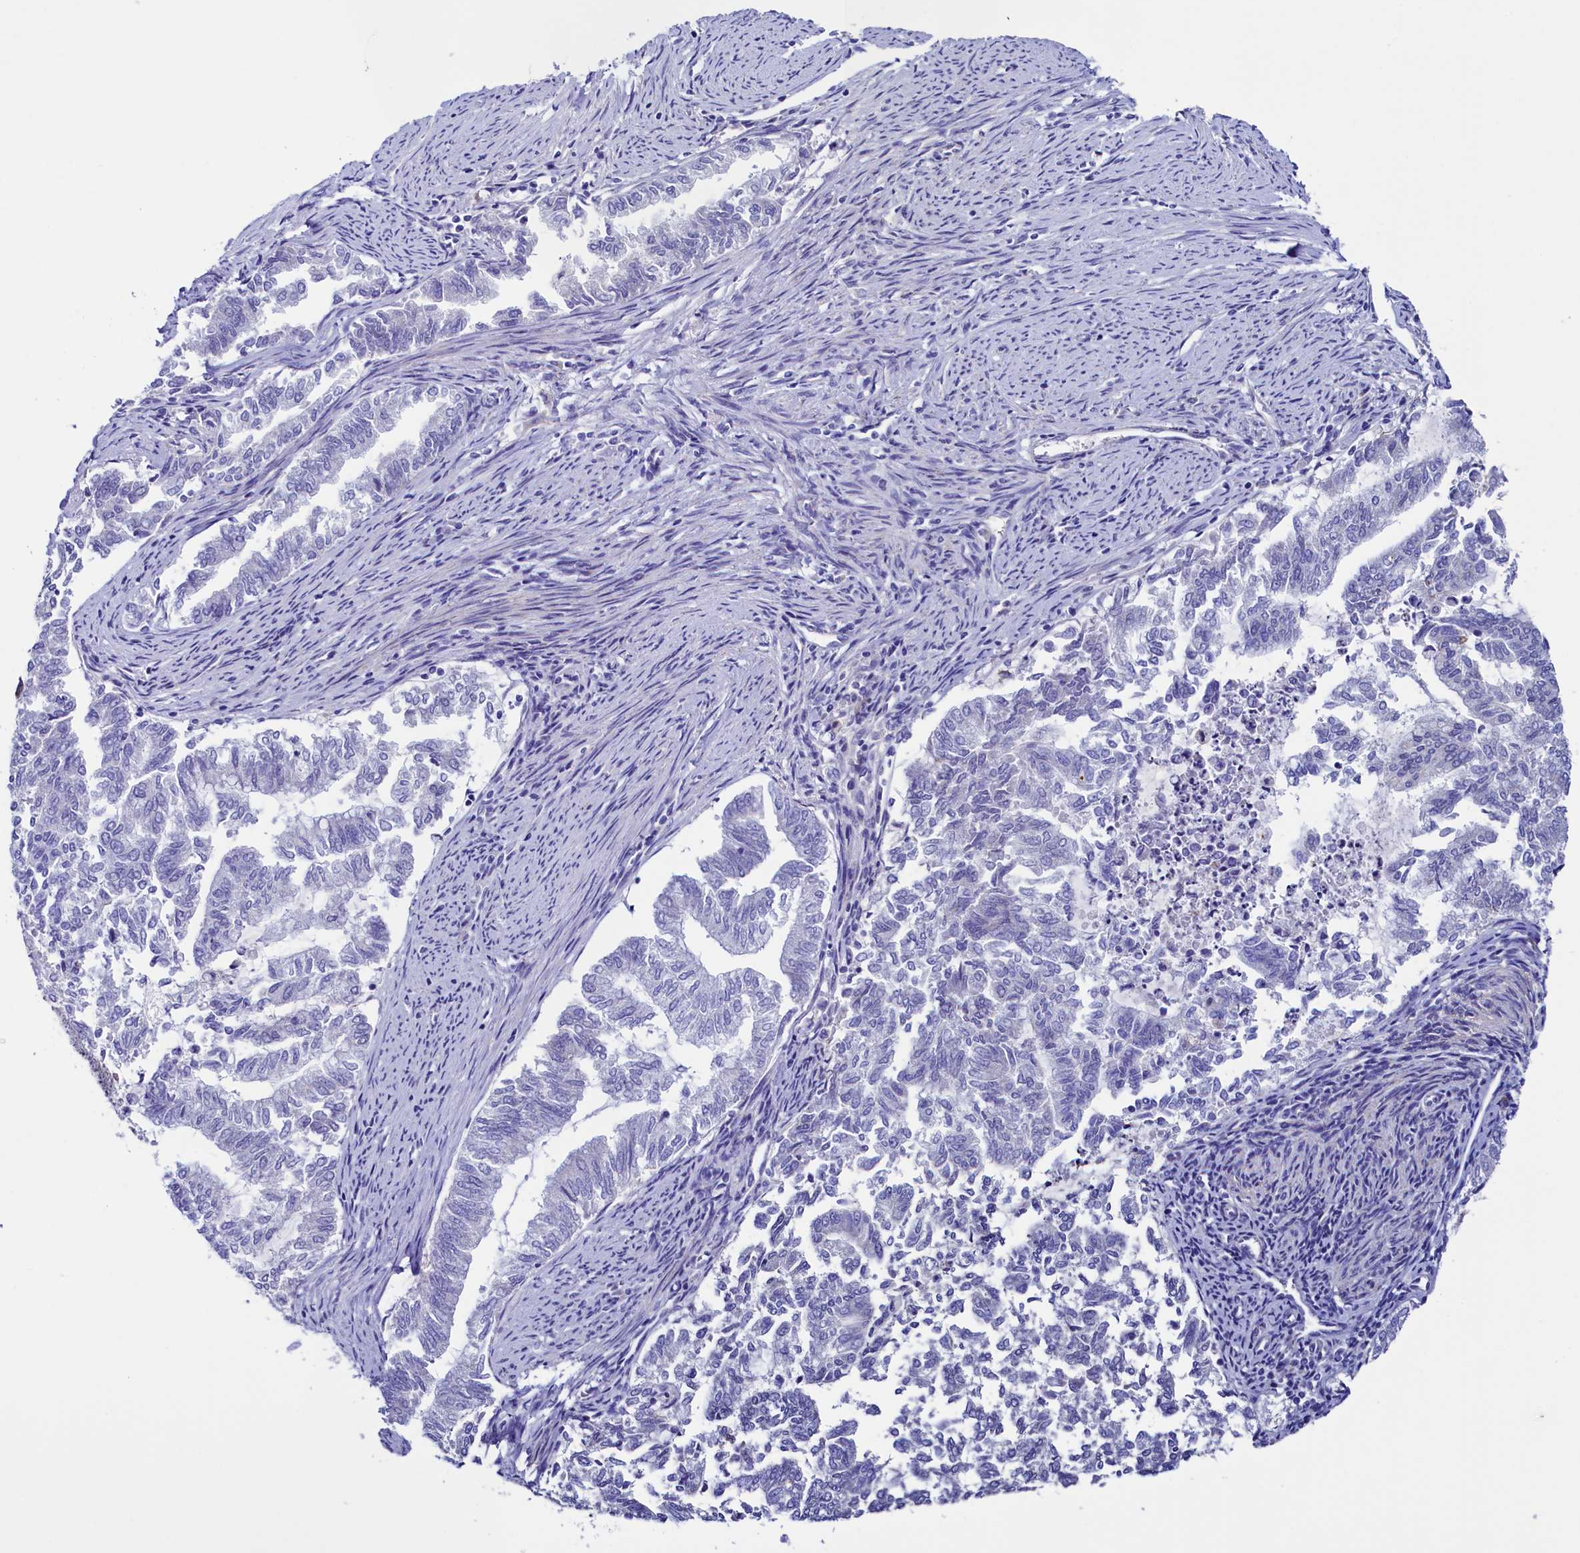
{"staining": {"intensity": "negative", "quantity": "none", "location": "none"}, "tissue": "endometrial cancer", "cell_type": "Tumor cells", "image_type": "cancer", "snomed": [{"axis": "morphology", "description": "Adenocarcinoma, NOS"}, {"axis": "topography", "description": "Endometrium"}], "caption": "A histopathology image of human endometrial adenocarcinoma is negative for staining in tumor cells.", "gene": "FLYWCH2", "patient": {"sex": "female", "age": 79}}